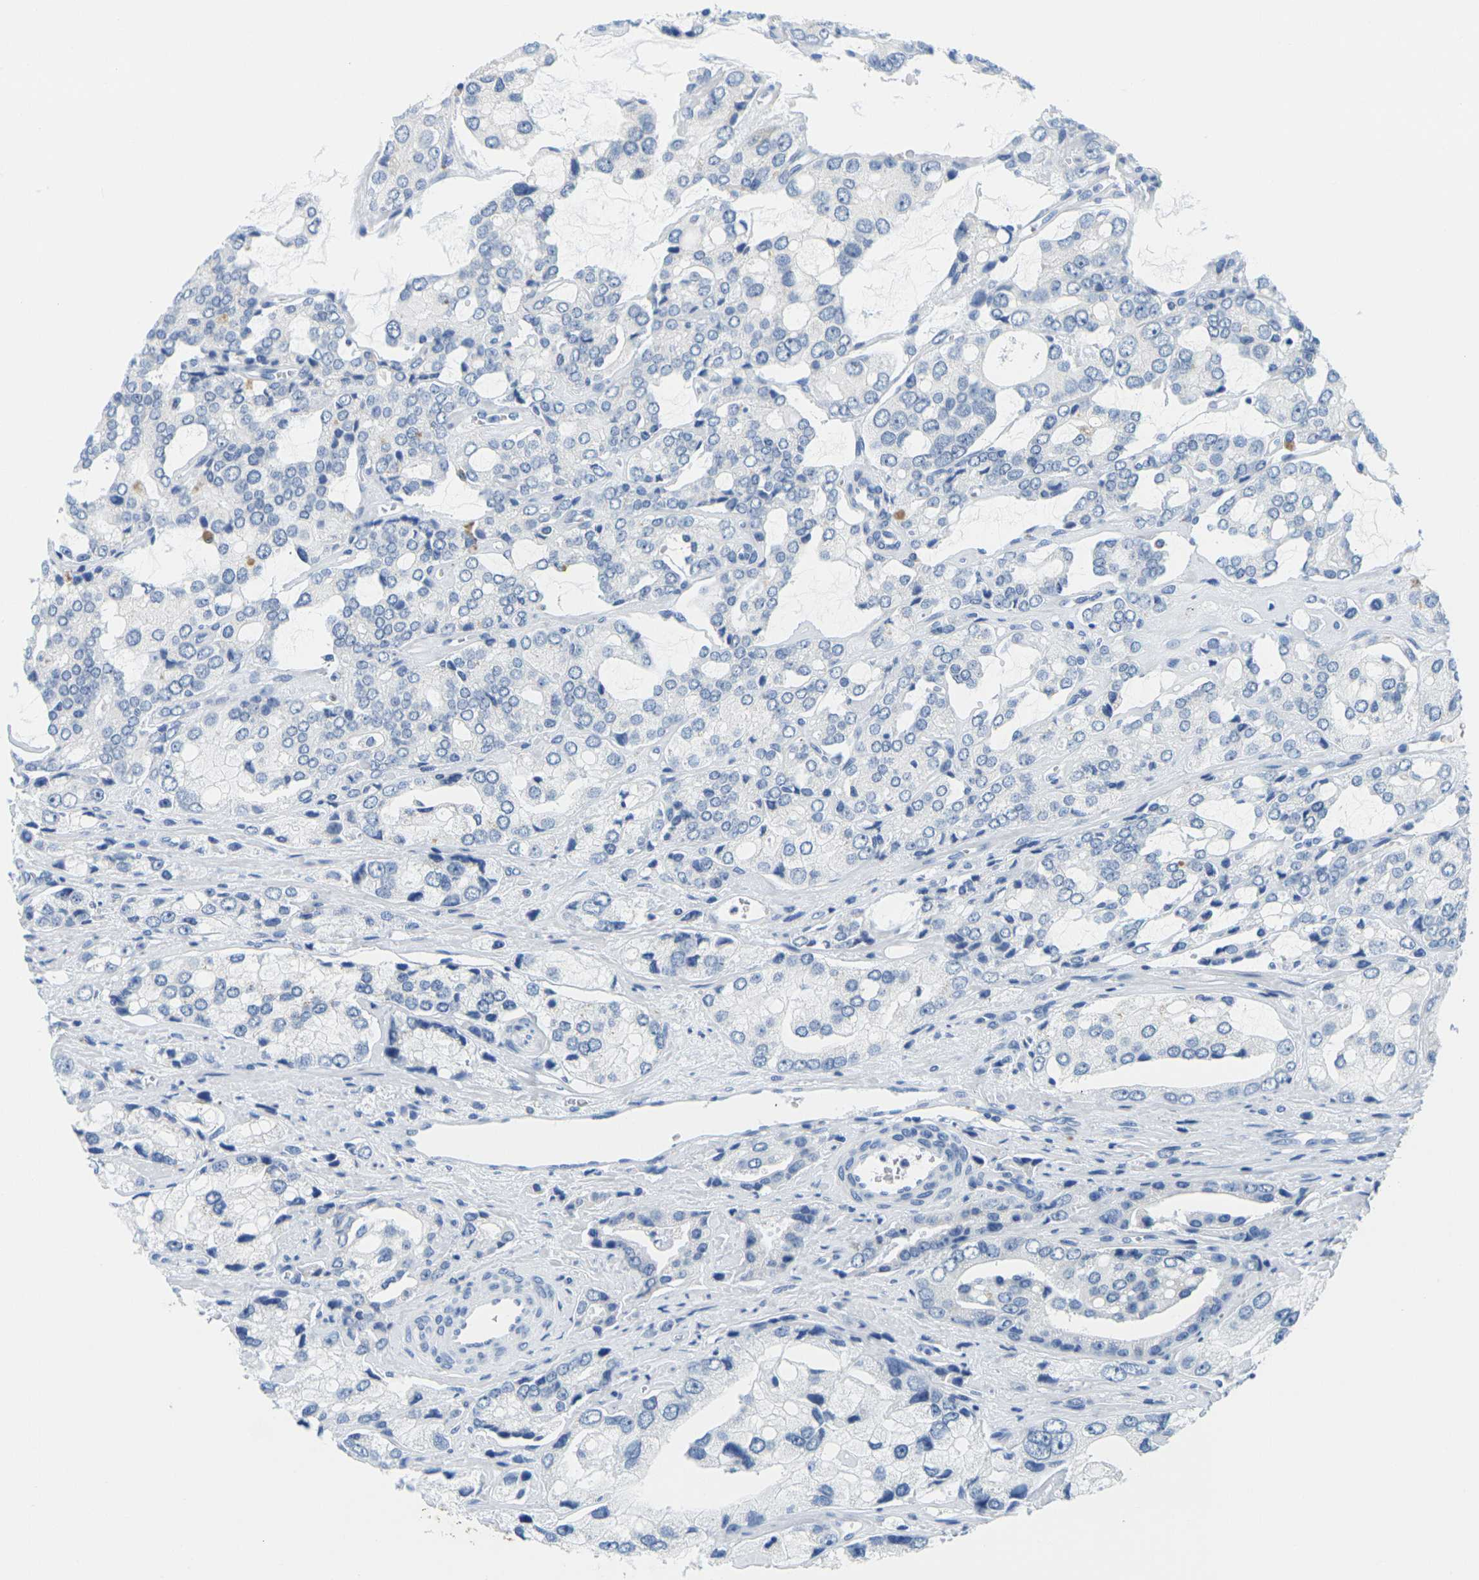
{"staining": {"intensity": "negative", "quantity": "none", "location": "none"}, "tissue": "prostate cancer", "cell_type": "Tumor cells", "image_type": "cancer", "snomed": [{"axis": "morphology", "description": "Adenocarcinoma, High grade"}, {"axis": "topography", "description": "Prostate"}], "caption": "Prostate adenocarcinoma (high-grade) was stained to show a protein in brown. There is no significant positivity in tumor cells. (Stains: DAB immunohistochemistry with hematoxylin counter stain, Microscopy: brightfield microscopy at high magnification).", "gene": "FAM3D", "patient": {"sex": "male", "age": 67}}